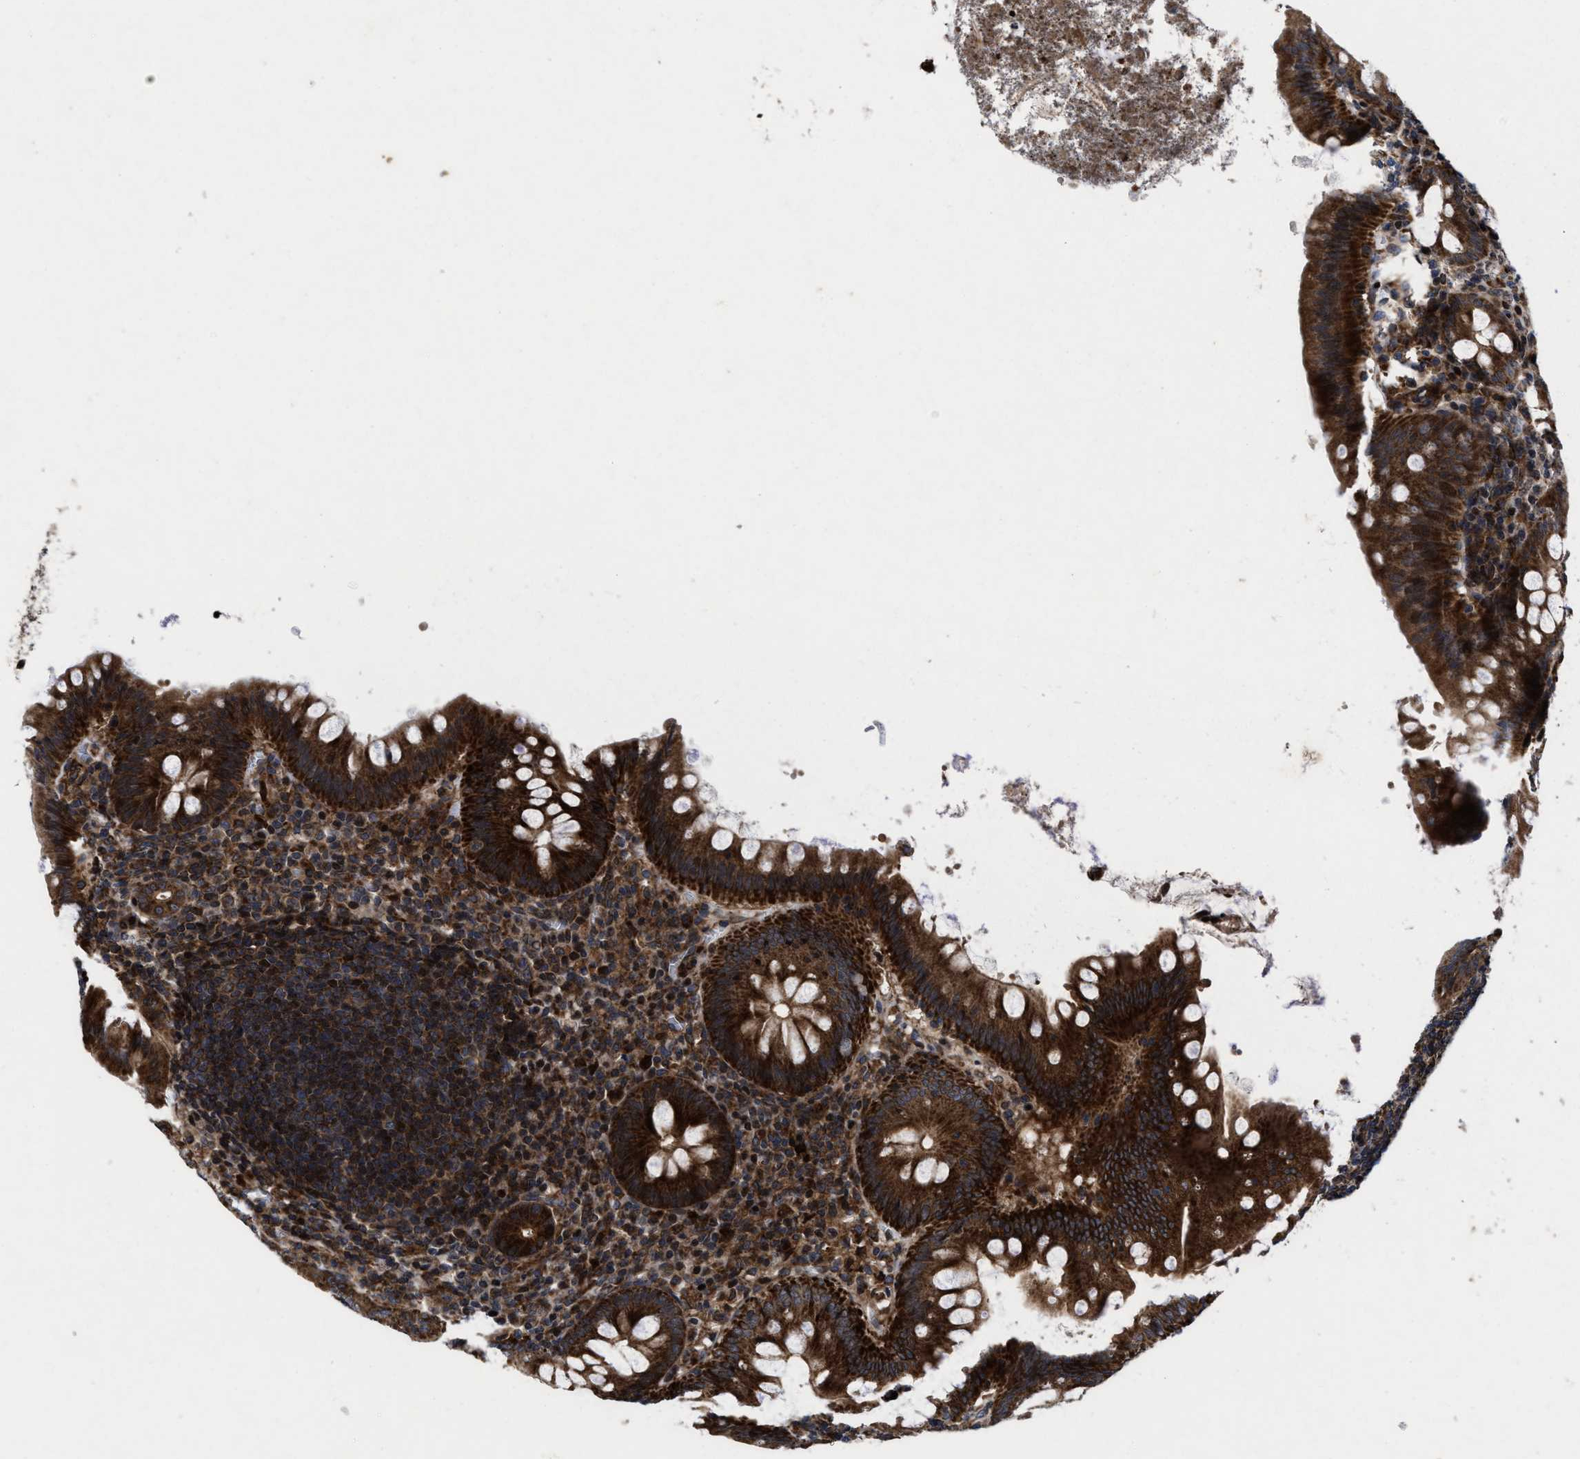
{"staining": {"intensity": "strong", "quantity": ">75%", "location": "cytoplasmic/membranous"}, "tissue": "appendix", "cell_type": "Glandular cells", "image_type": "normal", "snomed": [{"axis": "morphology", "description": "Normal tissue, NOS"}, {"axis": "topography", "description": "Appendix"}], "caption": "About >75% of glandular cells in unremarkable appendix reveal strong cytoplasmic/membranous protein staining as visualized by brown immunohistochemical staining.", "gene": "MRPL50", "patient": {"sex": "male", "age": 56}}